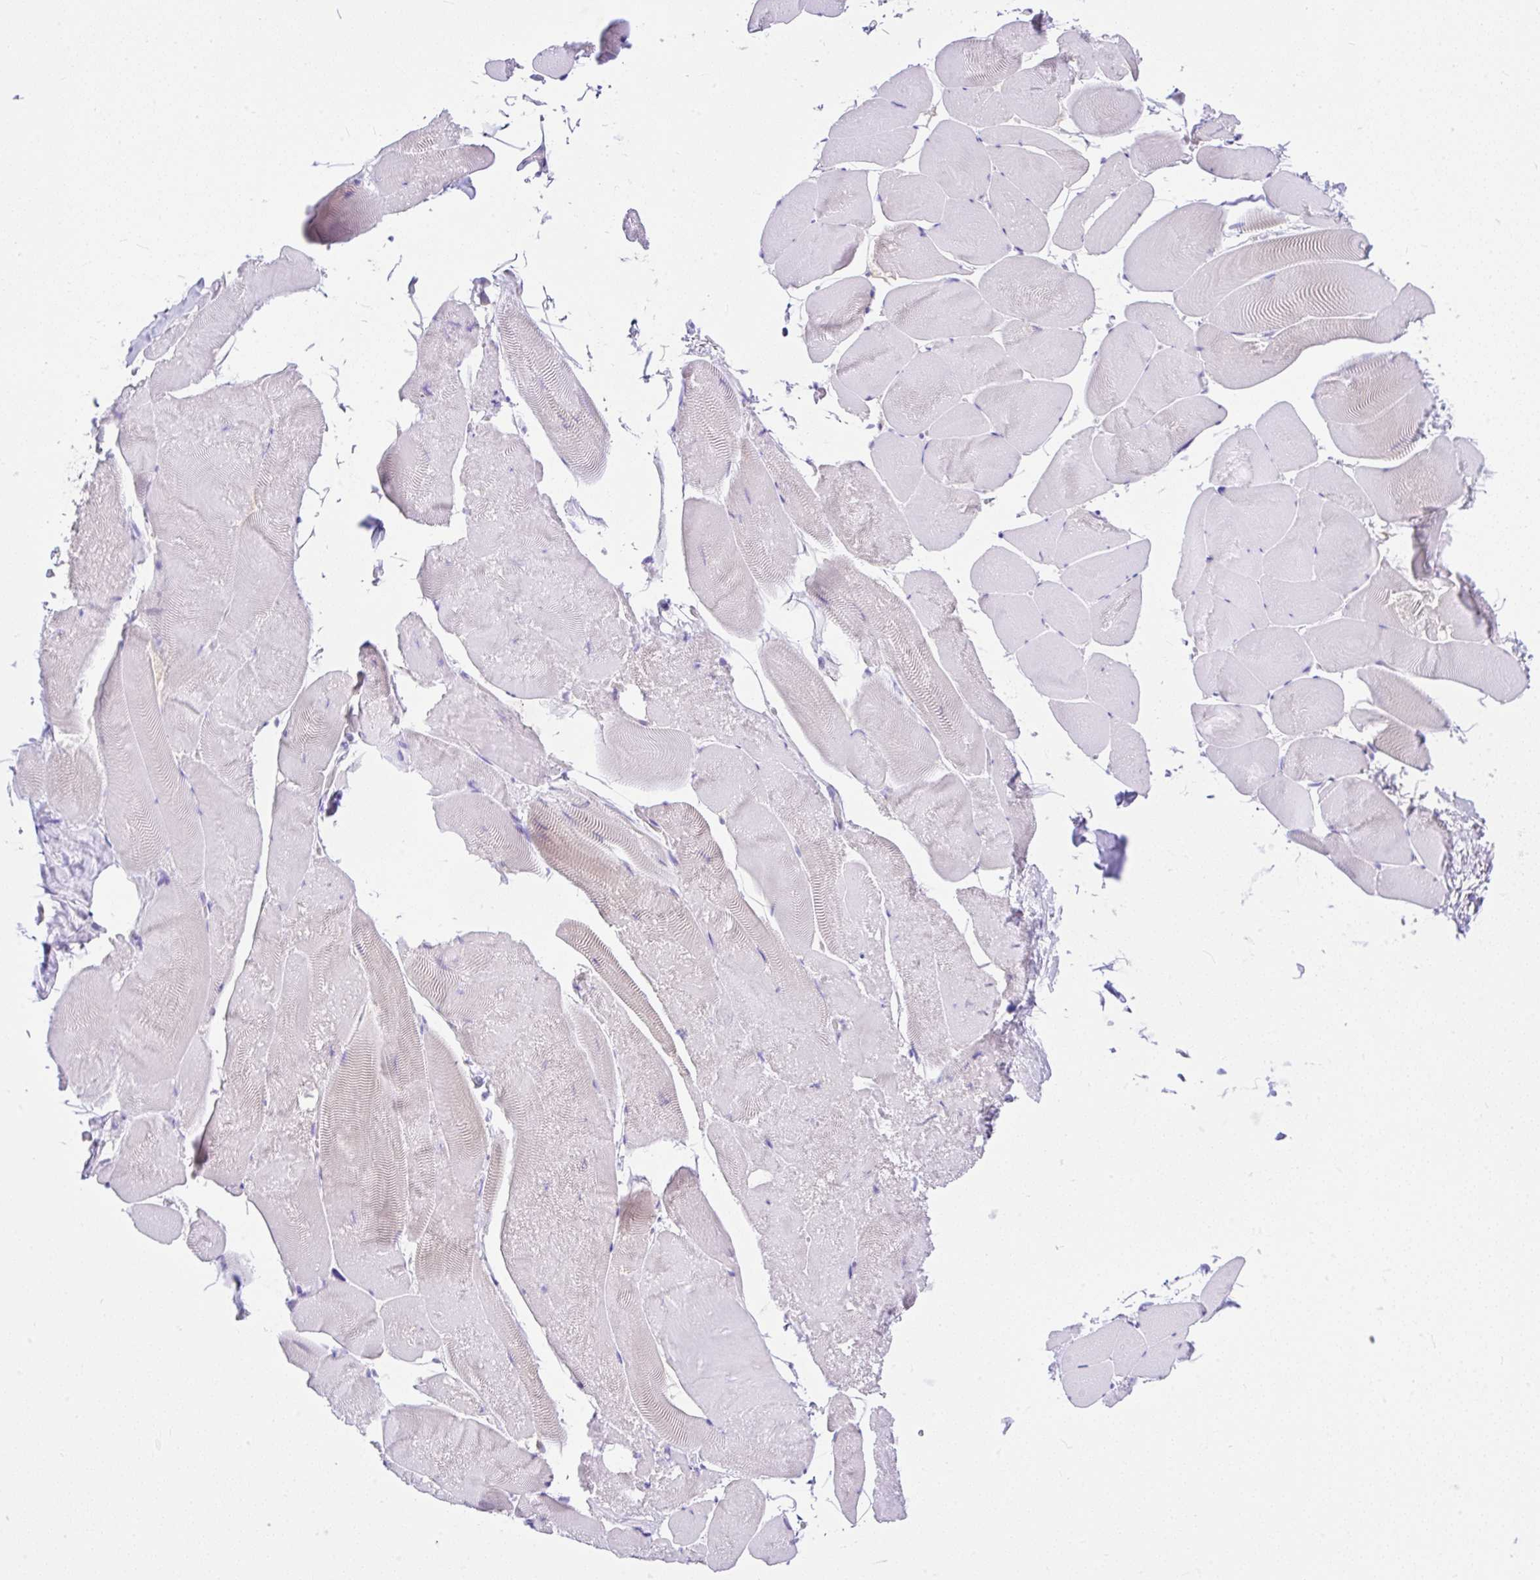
{"staining": {"intensity": "negative", "quantity": "none", "location": "none"}, "tissue": "skeletal muscle", "cell_type": "Myocytes", "image_type": "normal", "snomed": [{"axis": "morphology", "description": "Normal tissue, NOS"}, {"axis": "topography", "description": "Skeletal muscle"}], "caption": "Photomicrograph shows no significant protein positivity in myocytes of normal skeletal muscle. (Immunohistochemistry (ihc), brightfield microscopy, high magnification).", "gene": "SLC13A1", "patient": {"sex": "female", "age": 64}}